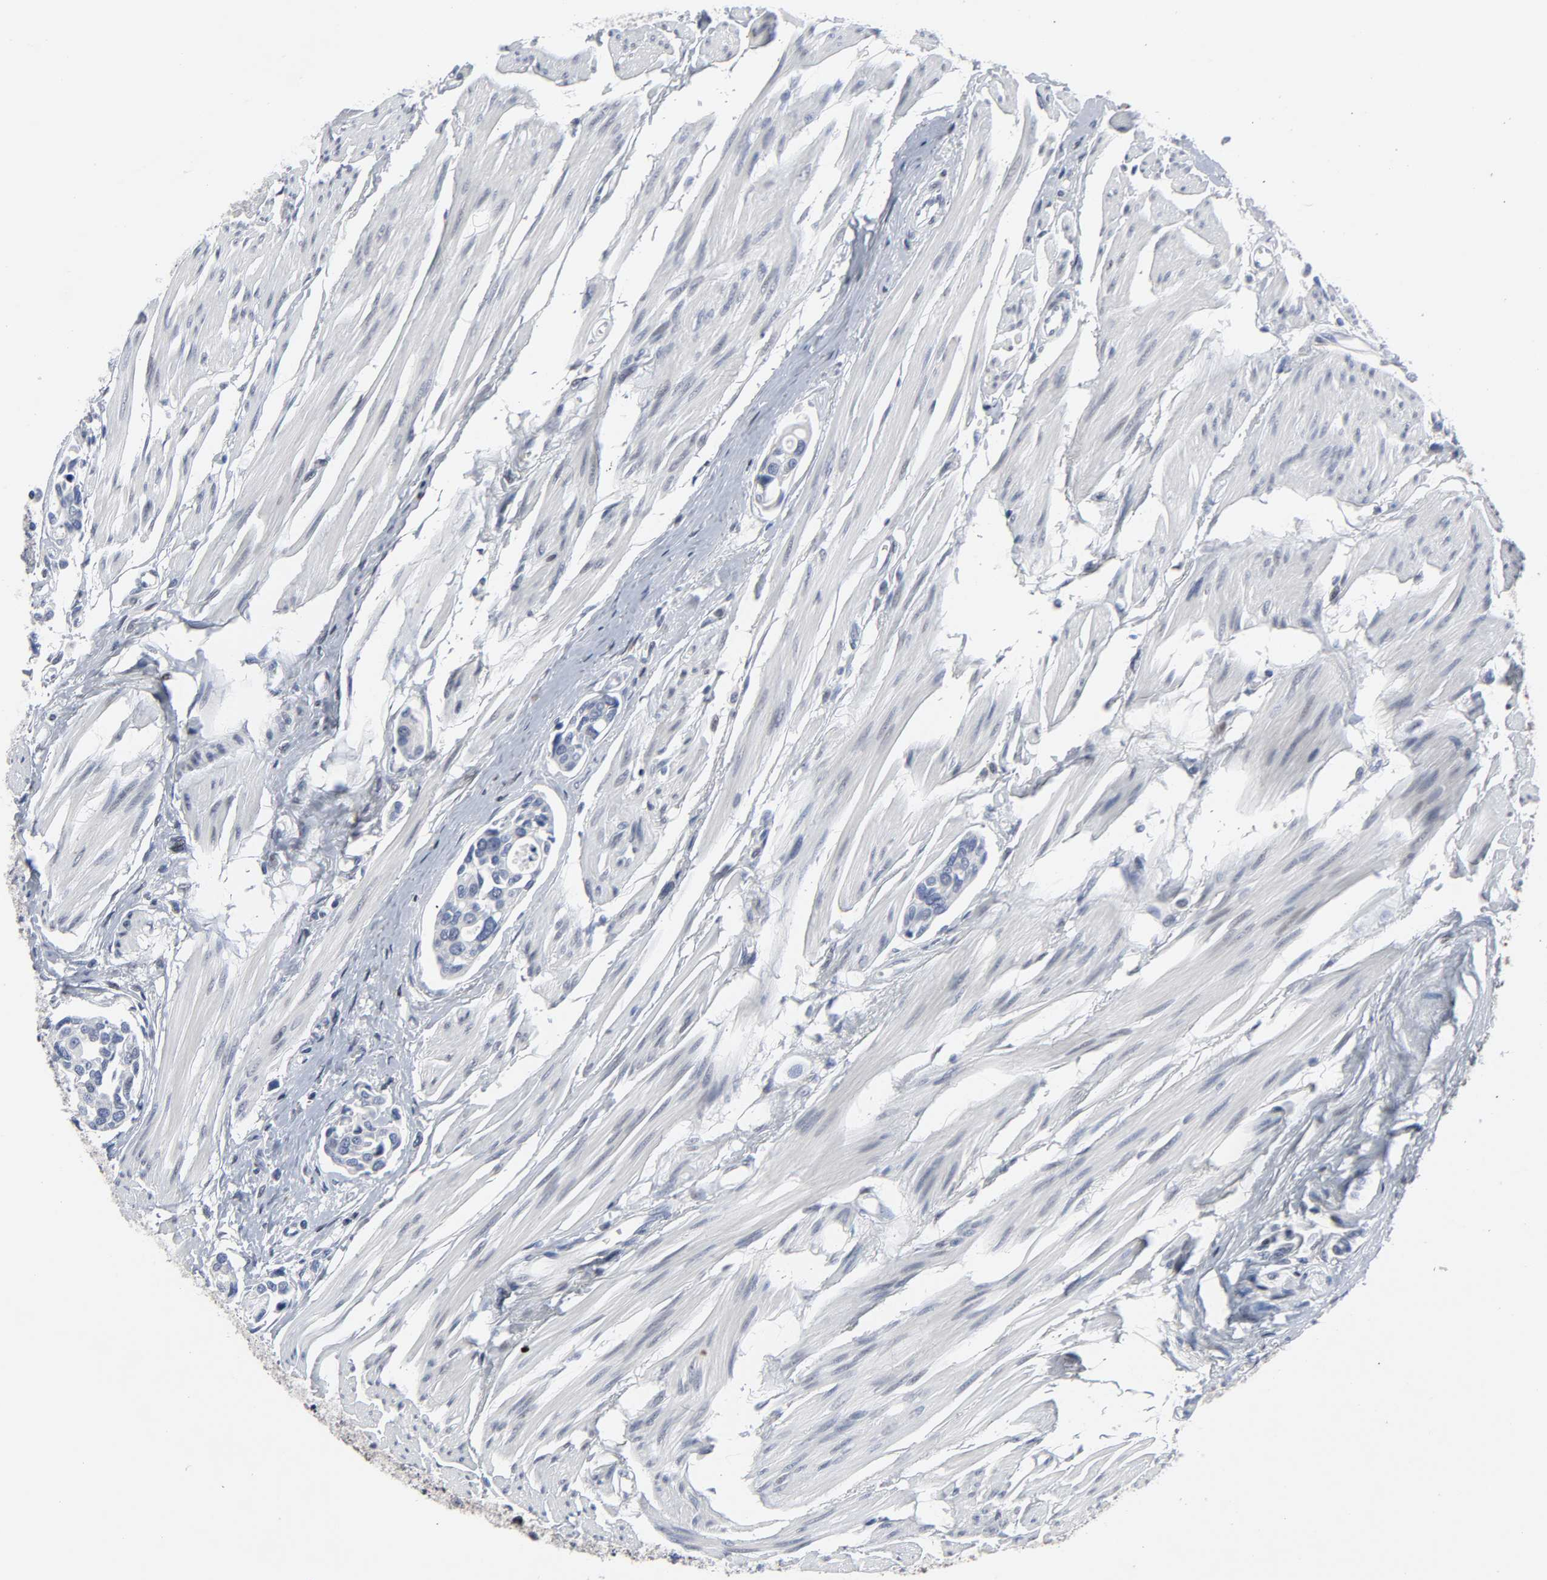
{"staining": {"intensity": "negative", "quantity": "none", "location": "none"}, "tissue": "urothelial cancer", "cell_type": "Tumor cells", "image_type": "cancer", "snomed": [{"axis": "morphology", "description": "Urothelial carcinoma, High grade"}, {"axis": "topography", "description": "Urinary bladder"}], "caption": "High magnification brightfield microscopy of high-grade urothelial carcinoma stained with DAB (3,3'-diaminobenzidine) (brown) and counterstained with hematoxylin (blue): tumor cells show no significant staining.", "gene": "SALL2", "patient": {"sex": "male", "age": 78}}